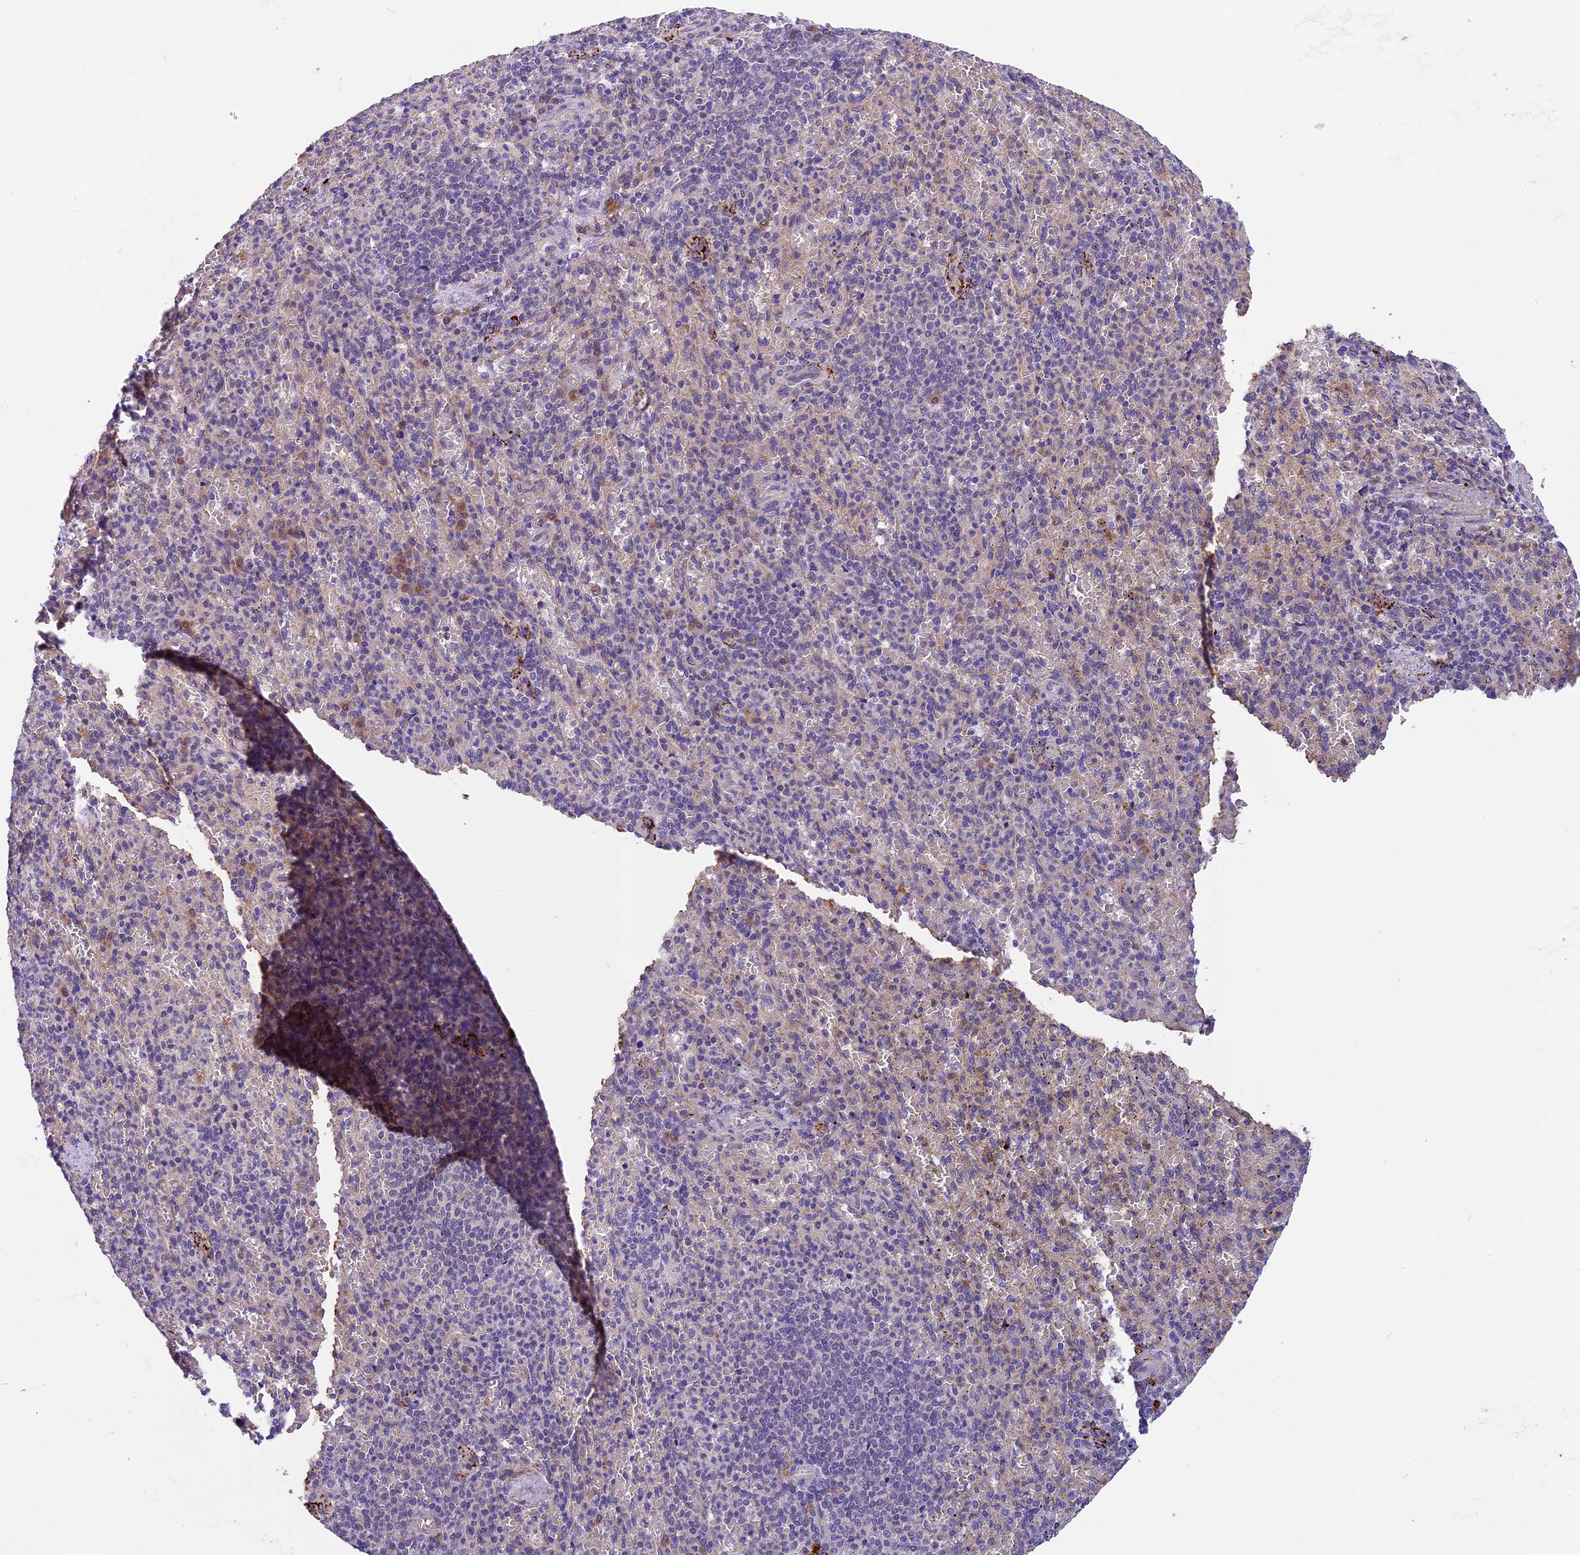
{"staining": {"intensity": "negative", "quantity": "none", "location": "none"}, "tissue": "spleen", "cell_type": "Cells in red pulp", "image_type": "normal", "snomed": [{"axis": "morphology", "description": "Normal tissue, NOS"}, {"axis": "topography", "description": "Spleen"}], "caption": "There is no significant staining in cells in red pulp of spleen. The staining is performed using DAB brown chromogen with nuclei counter-stained in using hematoxylin.", "gene": "COPE", "patient": {"sex": "female", "age": 74}}